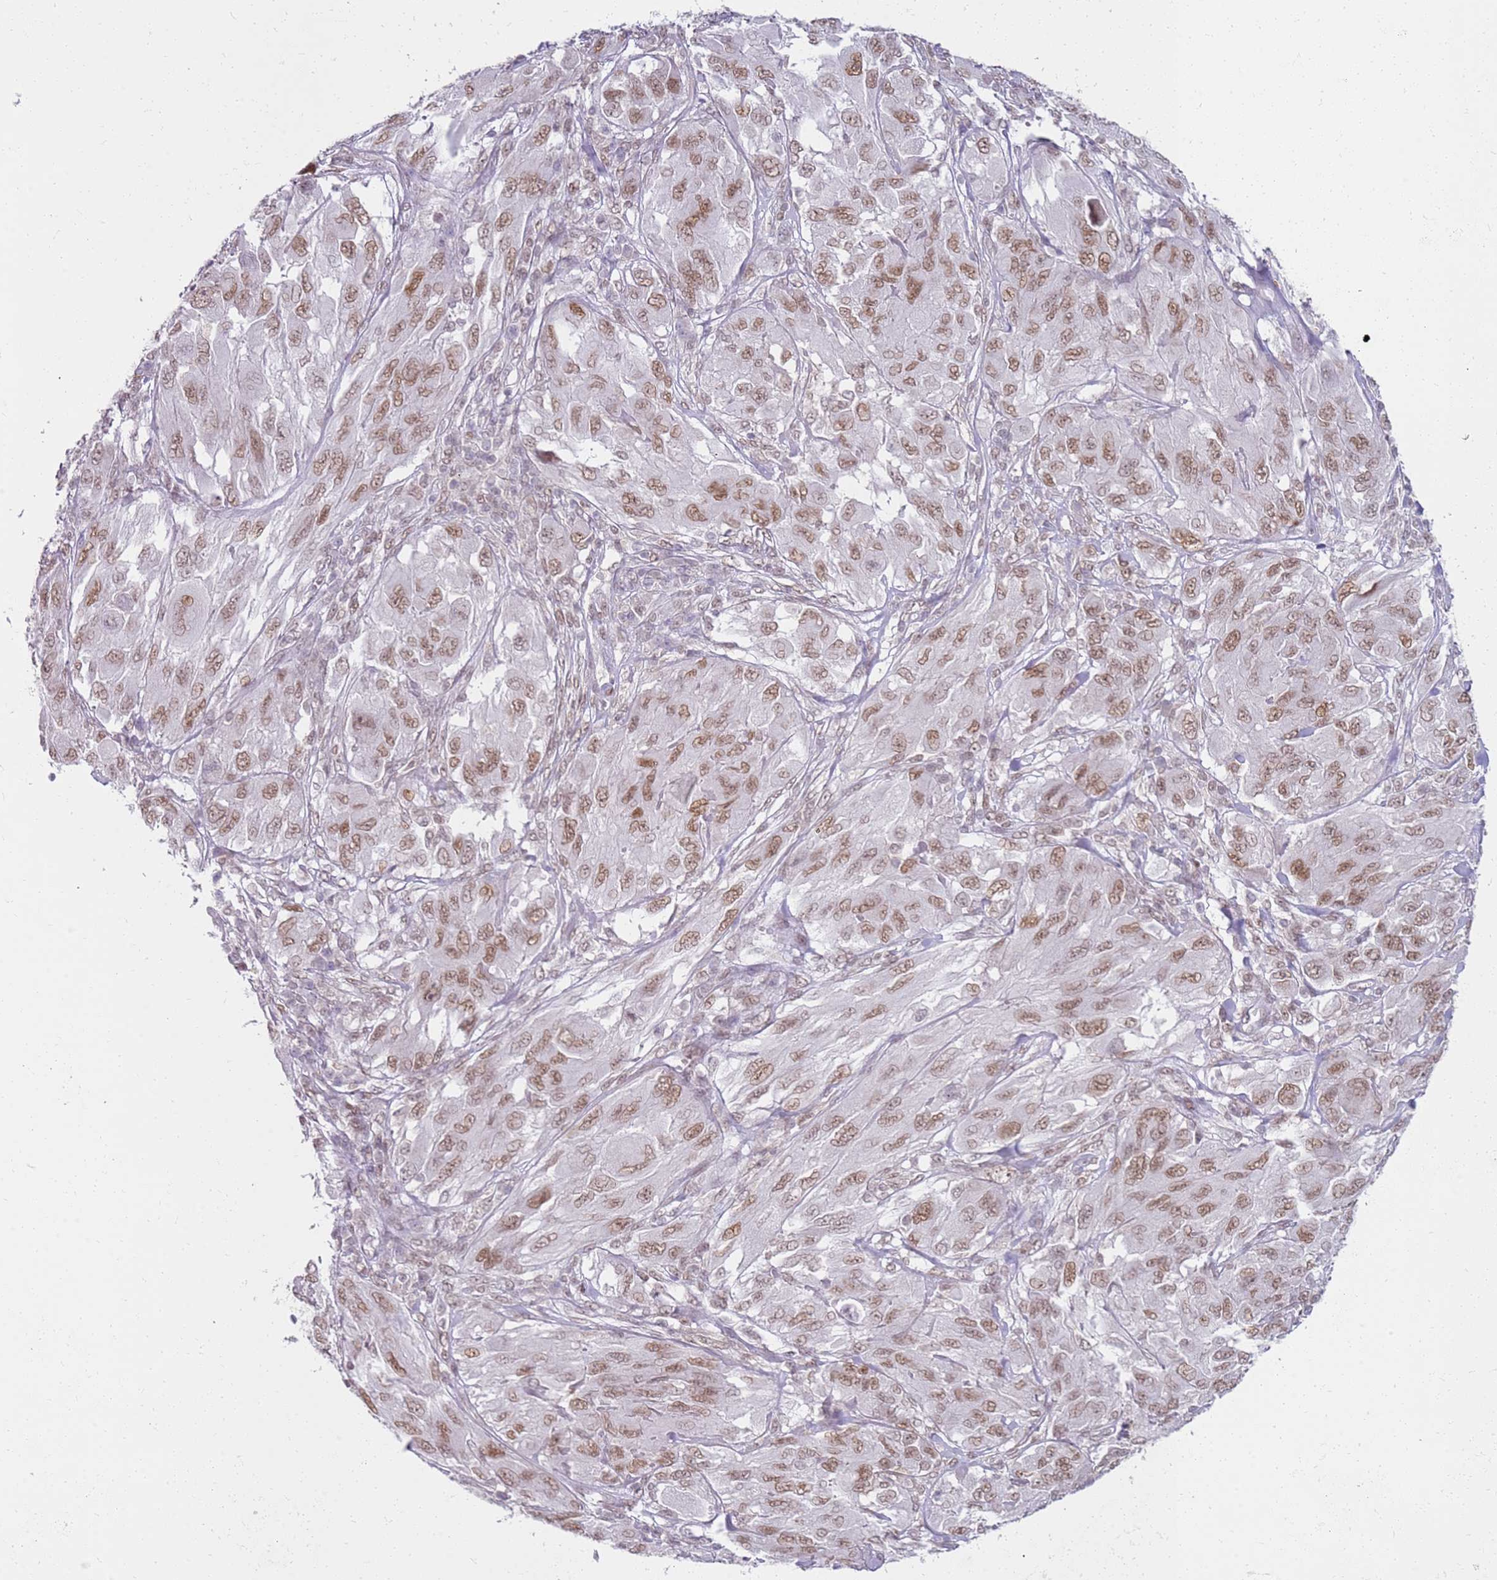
{"staining": {"intensity": "moderate", "quantity": ">75%", "location": "nuclear"}, "tissue": "melanoma", "cell_type": "Tumor cells", "image_type": "cancer", "snomed": [{"axis": "morphology", "description": "Malignant melanoma, NOS"}, {"axis": "topography", "description": "Skin"}], "caption": "Moderate nuclear positivity for a protein is identified in about >75% of tumor cells of malignant melanoma using immunohistochemistry.", "gene": "PHC2", "patient": {"sex": "female", "age": 91}}